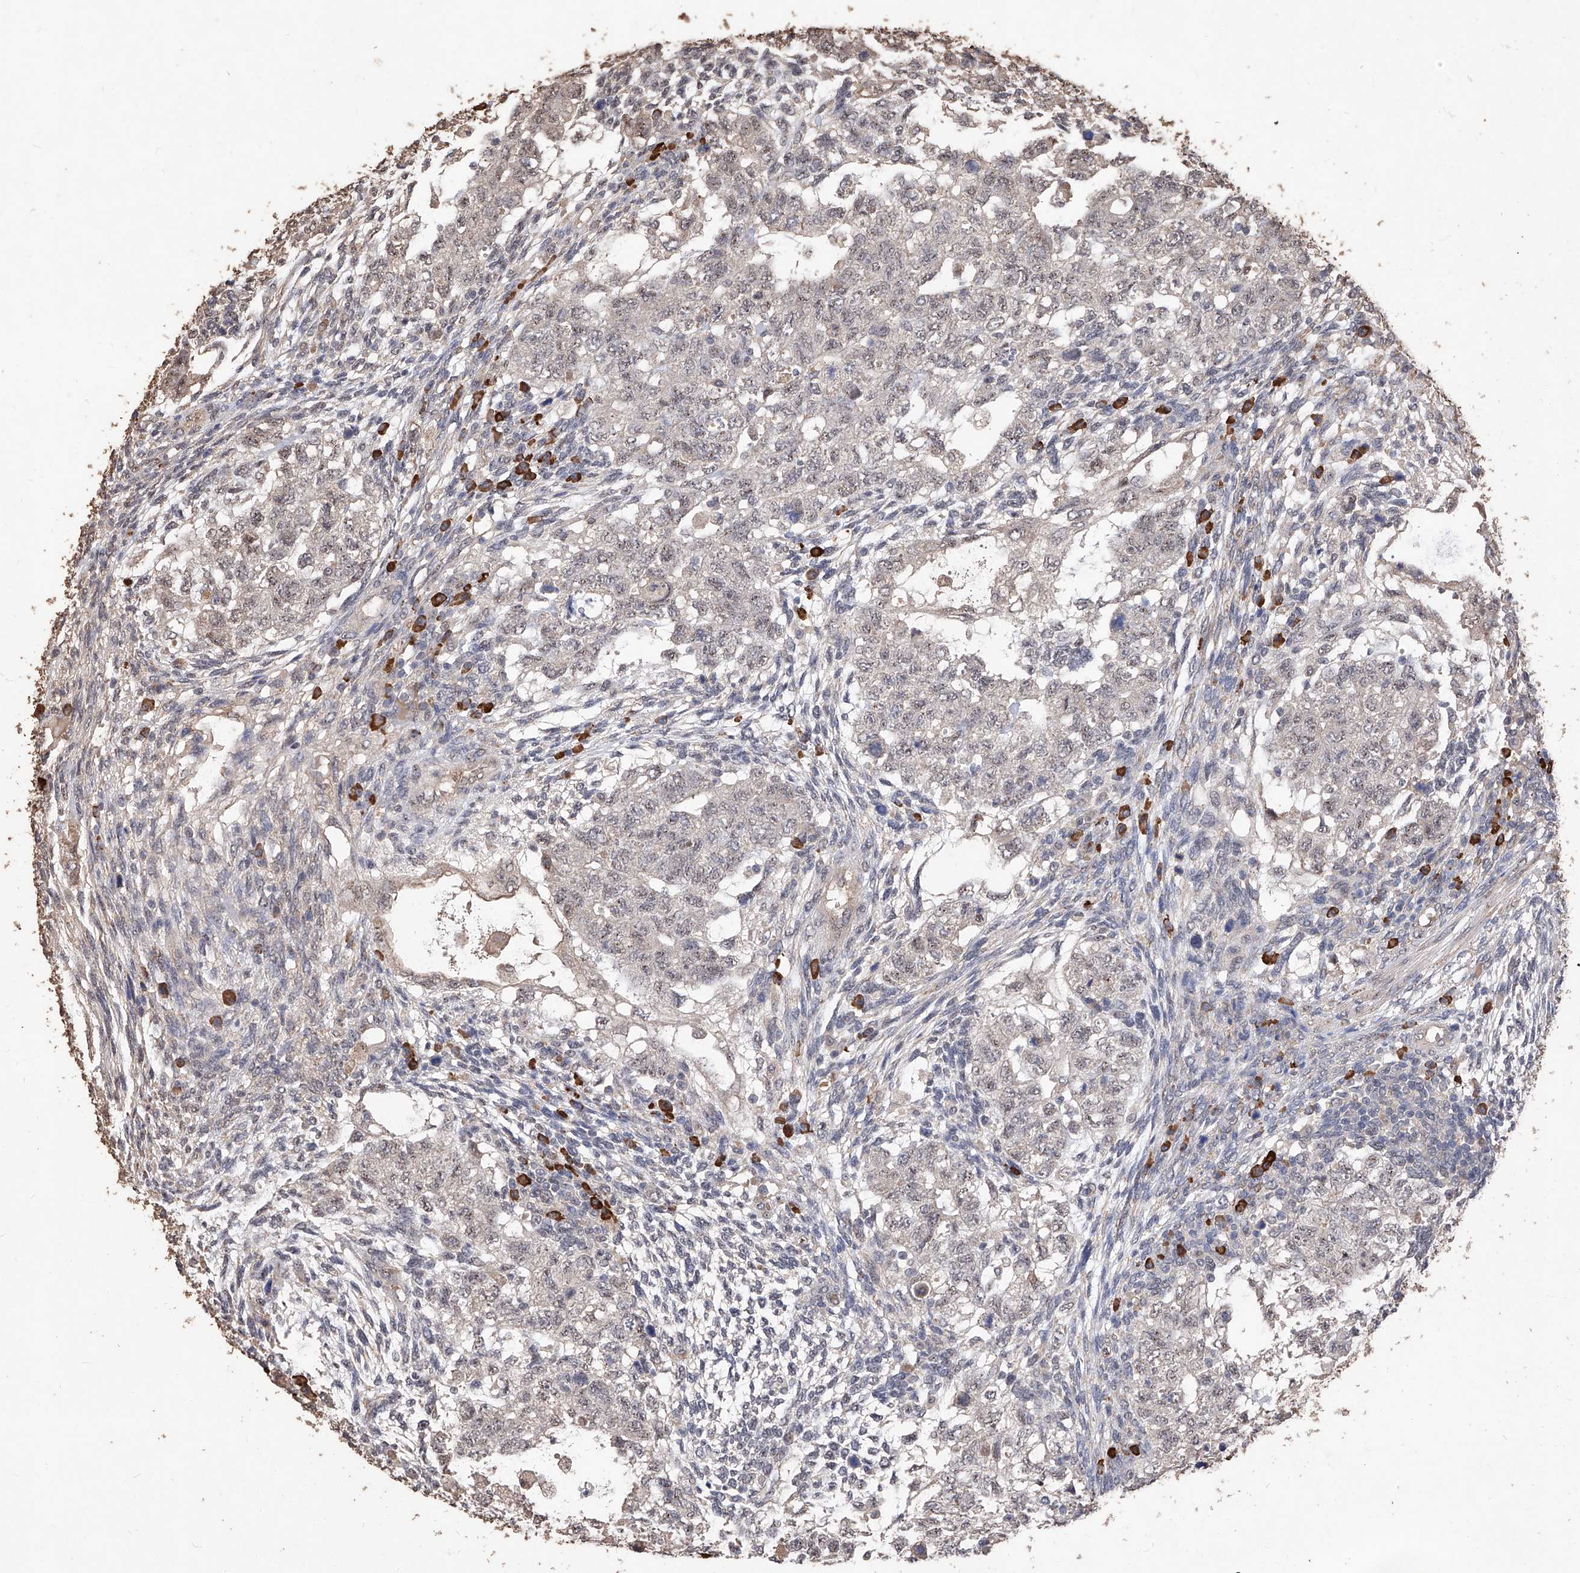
{"staining": {"intensity": "weak", "quantity": "<25%", "location": "cytoplasmic/membranous,nuclear"}, "tissue": "testis cancer", "cell_type": "Tumor cells", "image_type": "cancer", "snomed": [{"axis": "morphology", "description": "Normal tissue, NOS"}, {"axis": "morphology", "description": "Carcinoma, Embryonal, NOS"}, {"axis": "topography", "description": "Testis"}], "caption": "High magnification brightfield microscopy of testis cancer (embryonal carcinoma) stained with DAB (brown) and counterstained with hematoxylin (blue): tumor cells show no significant staining.", "gene": "EML1", "patient": {"sex": "male", "age": 36}}